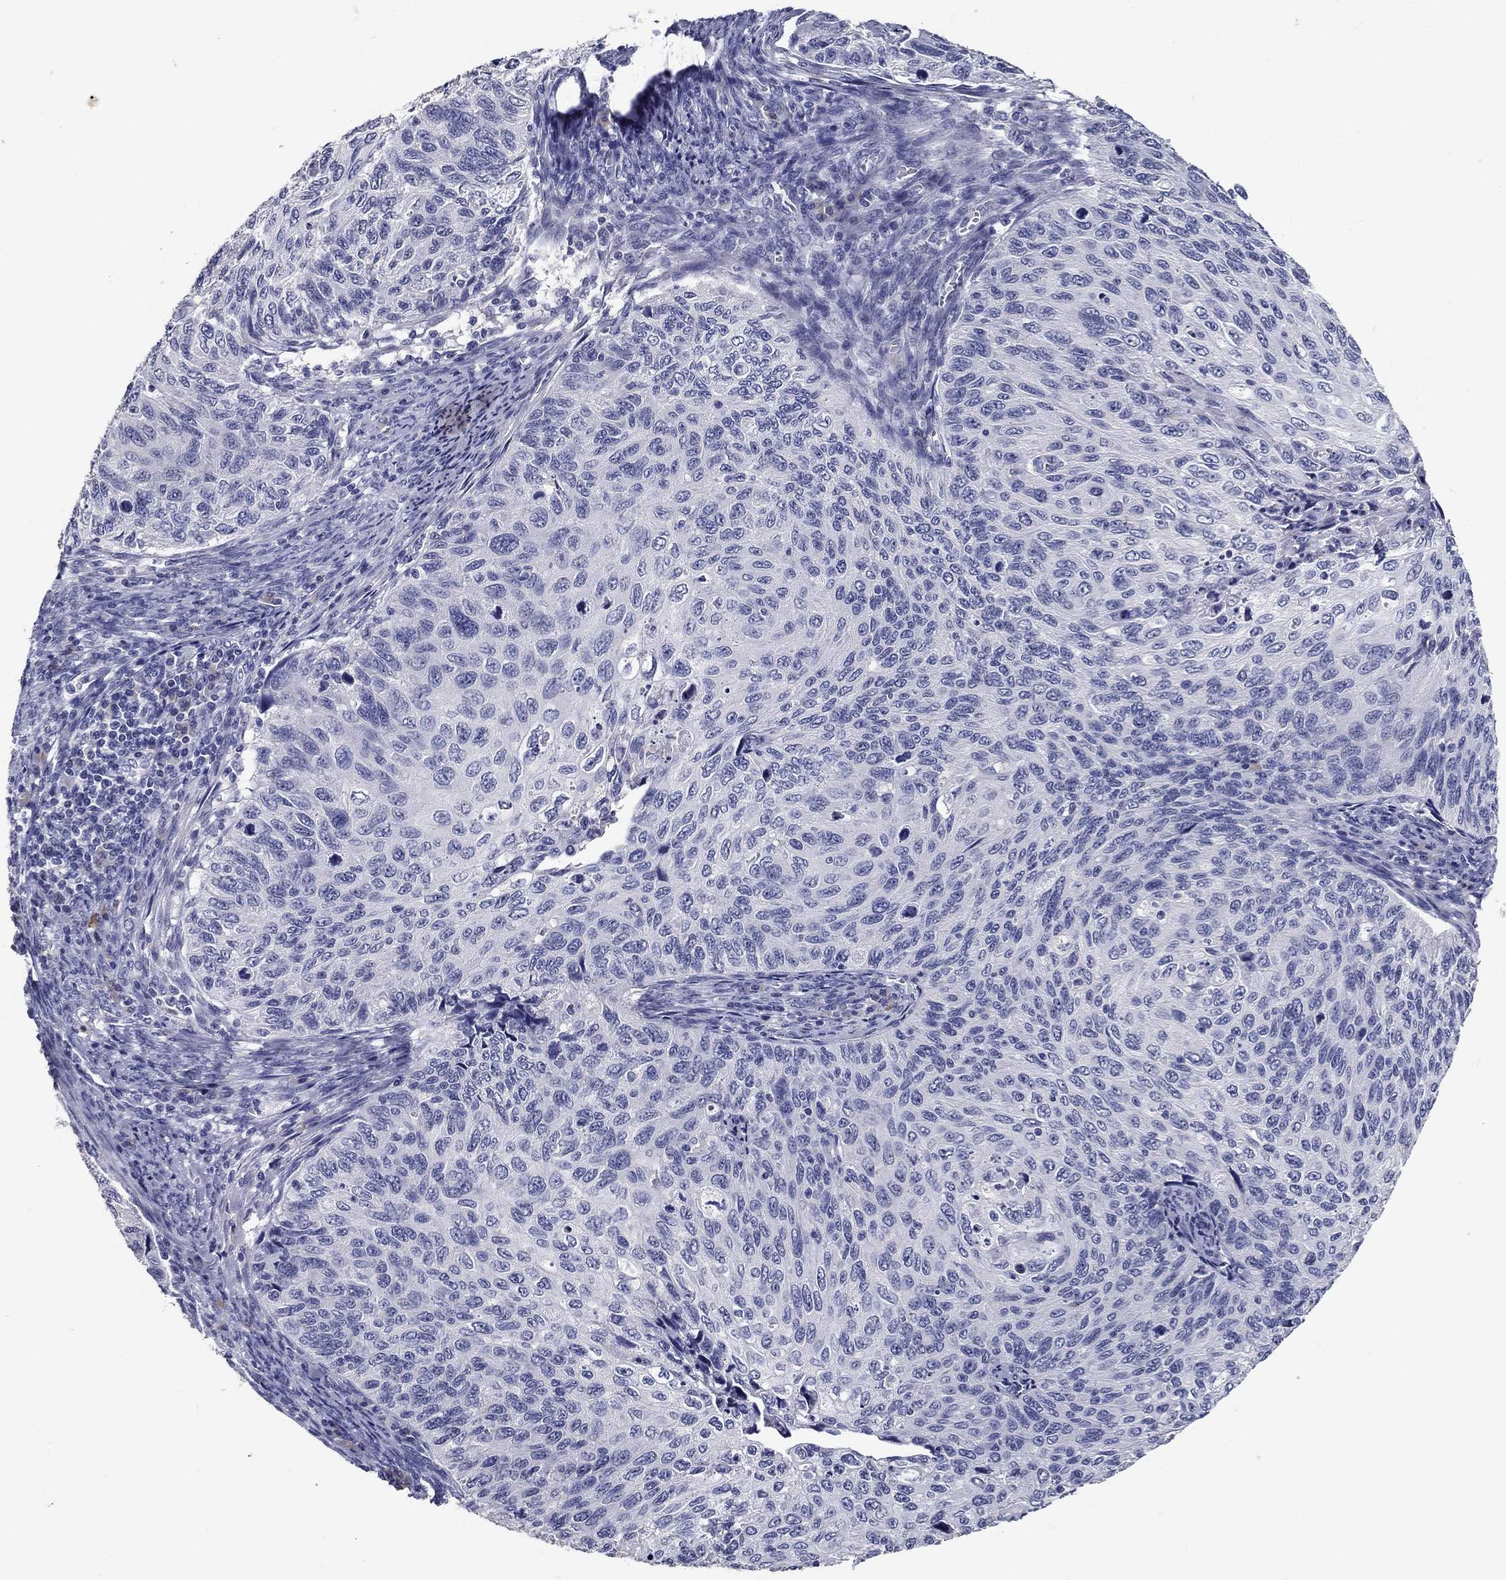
{"staining": {"intensity": "negative", "quantity": "none", "location": "none"}, "tissue": "cervical cancer", "cell_type": "Tumor cells", "image_type": "cancer", "snomed": [{"axis": "morphology", "description": "Squamous cell carcinoma, NOS"}, {"axis": "topography", "description": "Cervix"}], "caption": "Photomicrograph shows no protein staining in tumor cells of squamous cell carcinoma (cervical) tissue. Nuclei are stained in blue.", "gene": "POMC", "patient": {"sex": "female", "age": 70}}